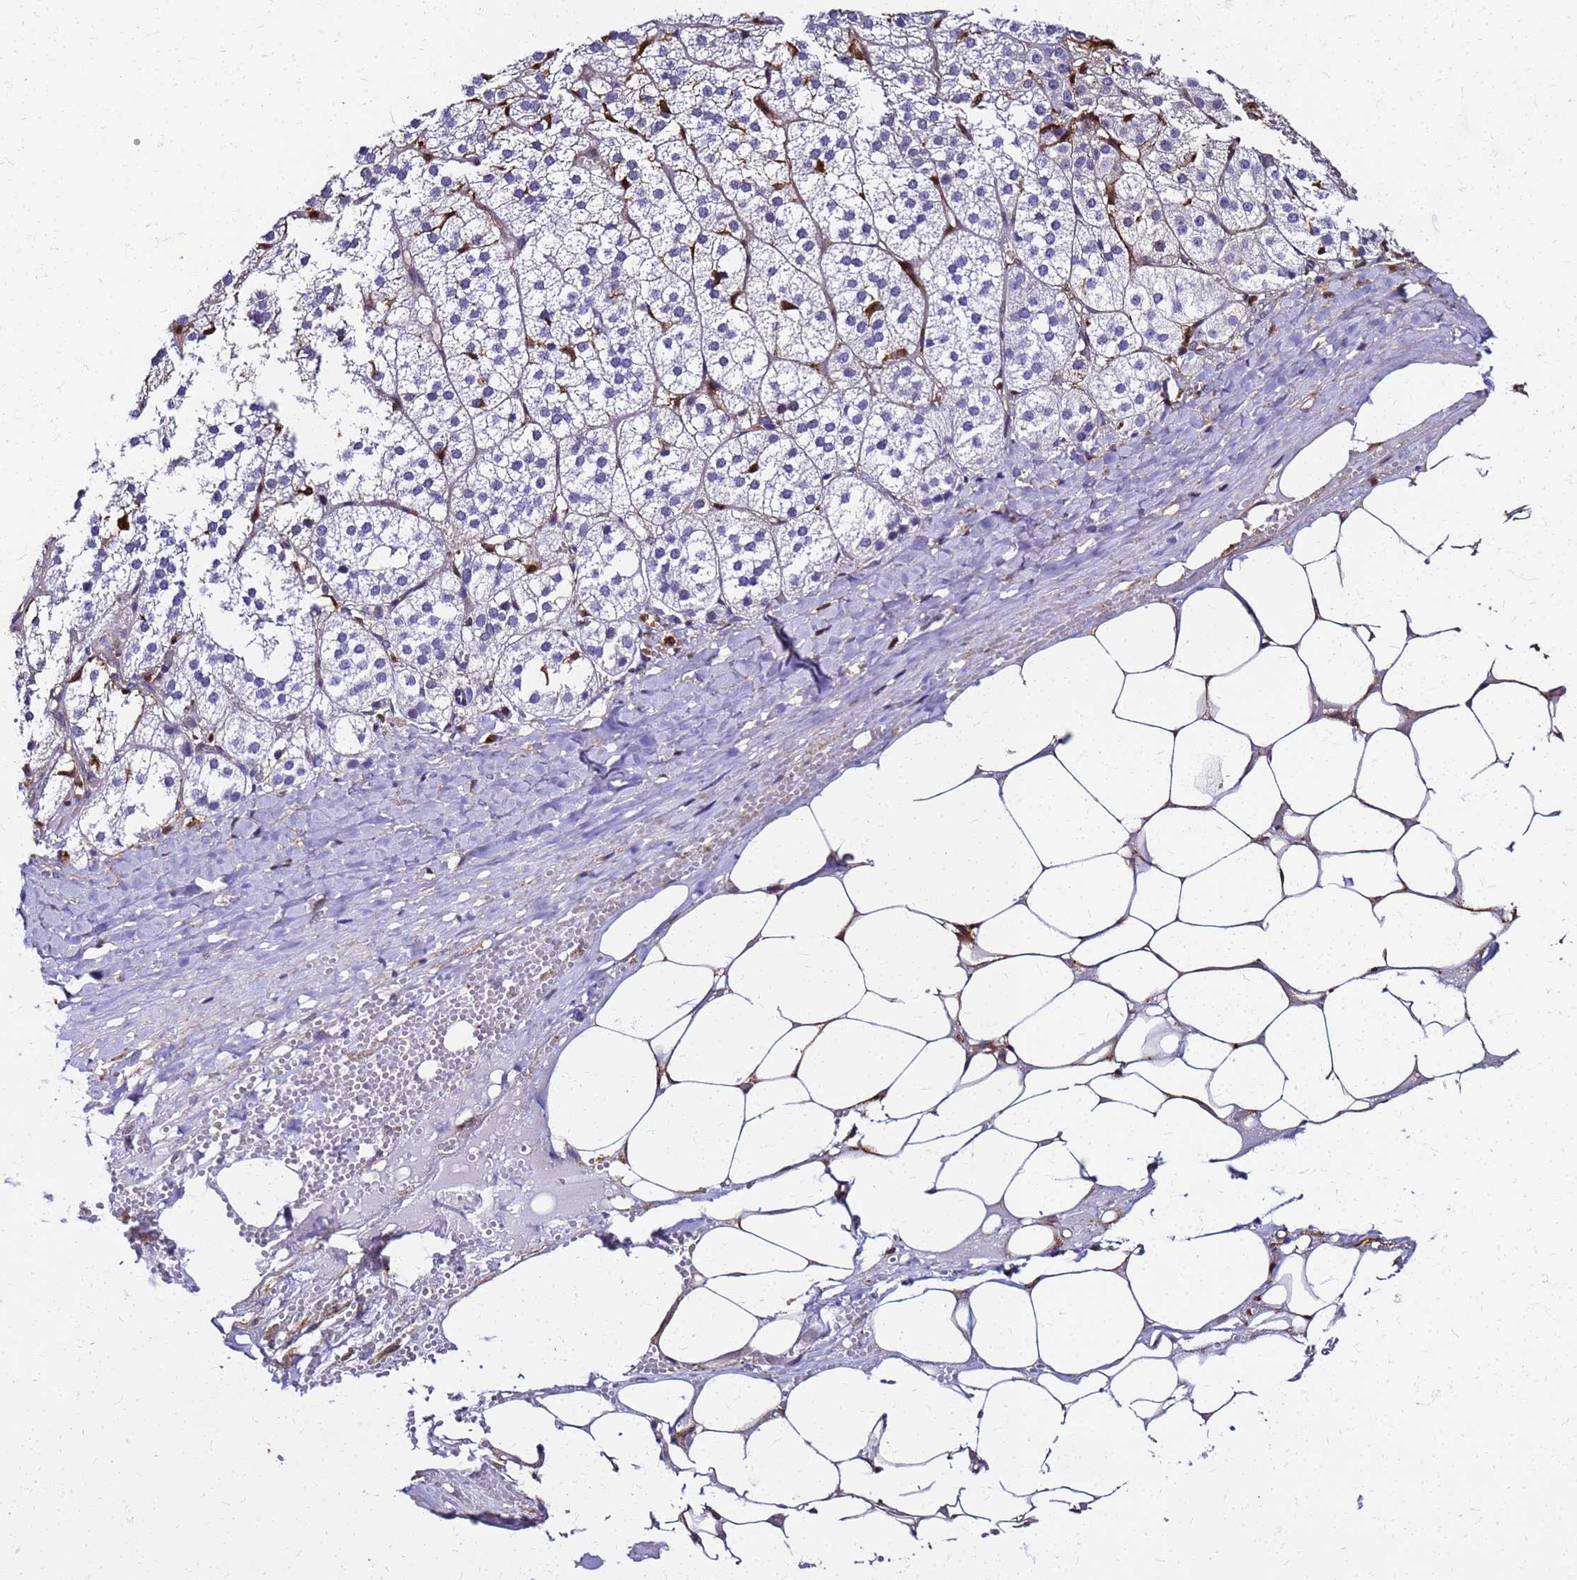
{"staining": {"intensity": "strong", "quantity": "<25%", "location": "cytoplasmic/membranous,nuclear"}, "tissue": "adrenal gland", "cell_type": "Glandular cells", "image_type": "normal", "snomed": [{"axis": "morphology", "description": "Normal tissue, NOS"}, {"axis": "topography", "description": "Adrenal gland"}], "caption": "Adrenal gland stained with immunohistochemistry demonstrates strong cytoplasmic/membranous,nuclear positivity in about <25% of glandular cells.", "gene": "S100A11", "patient": {"sex": "female", "age": 61}}